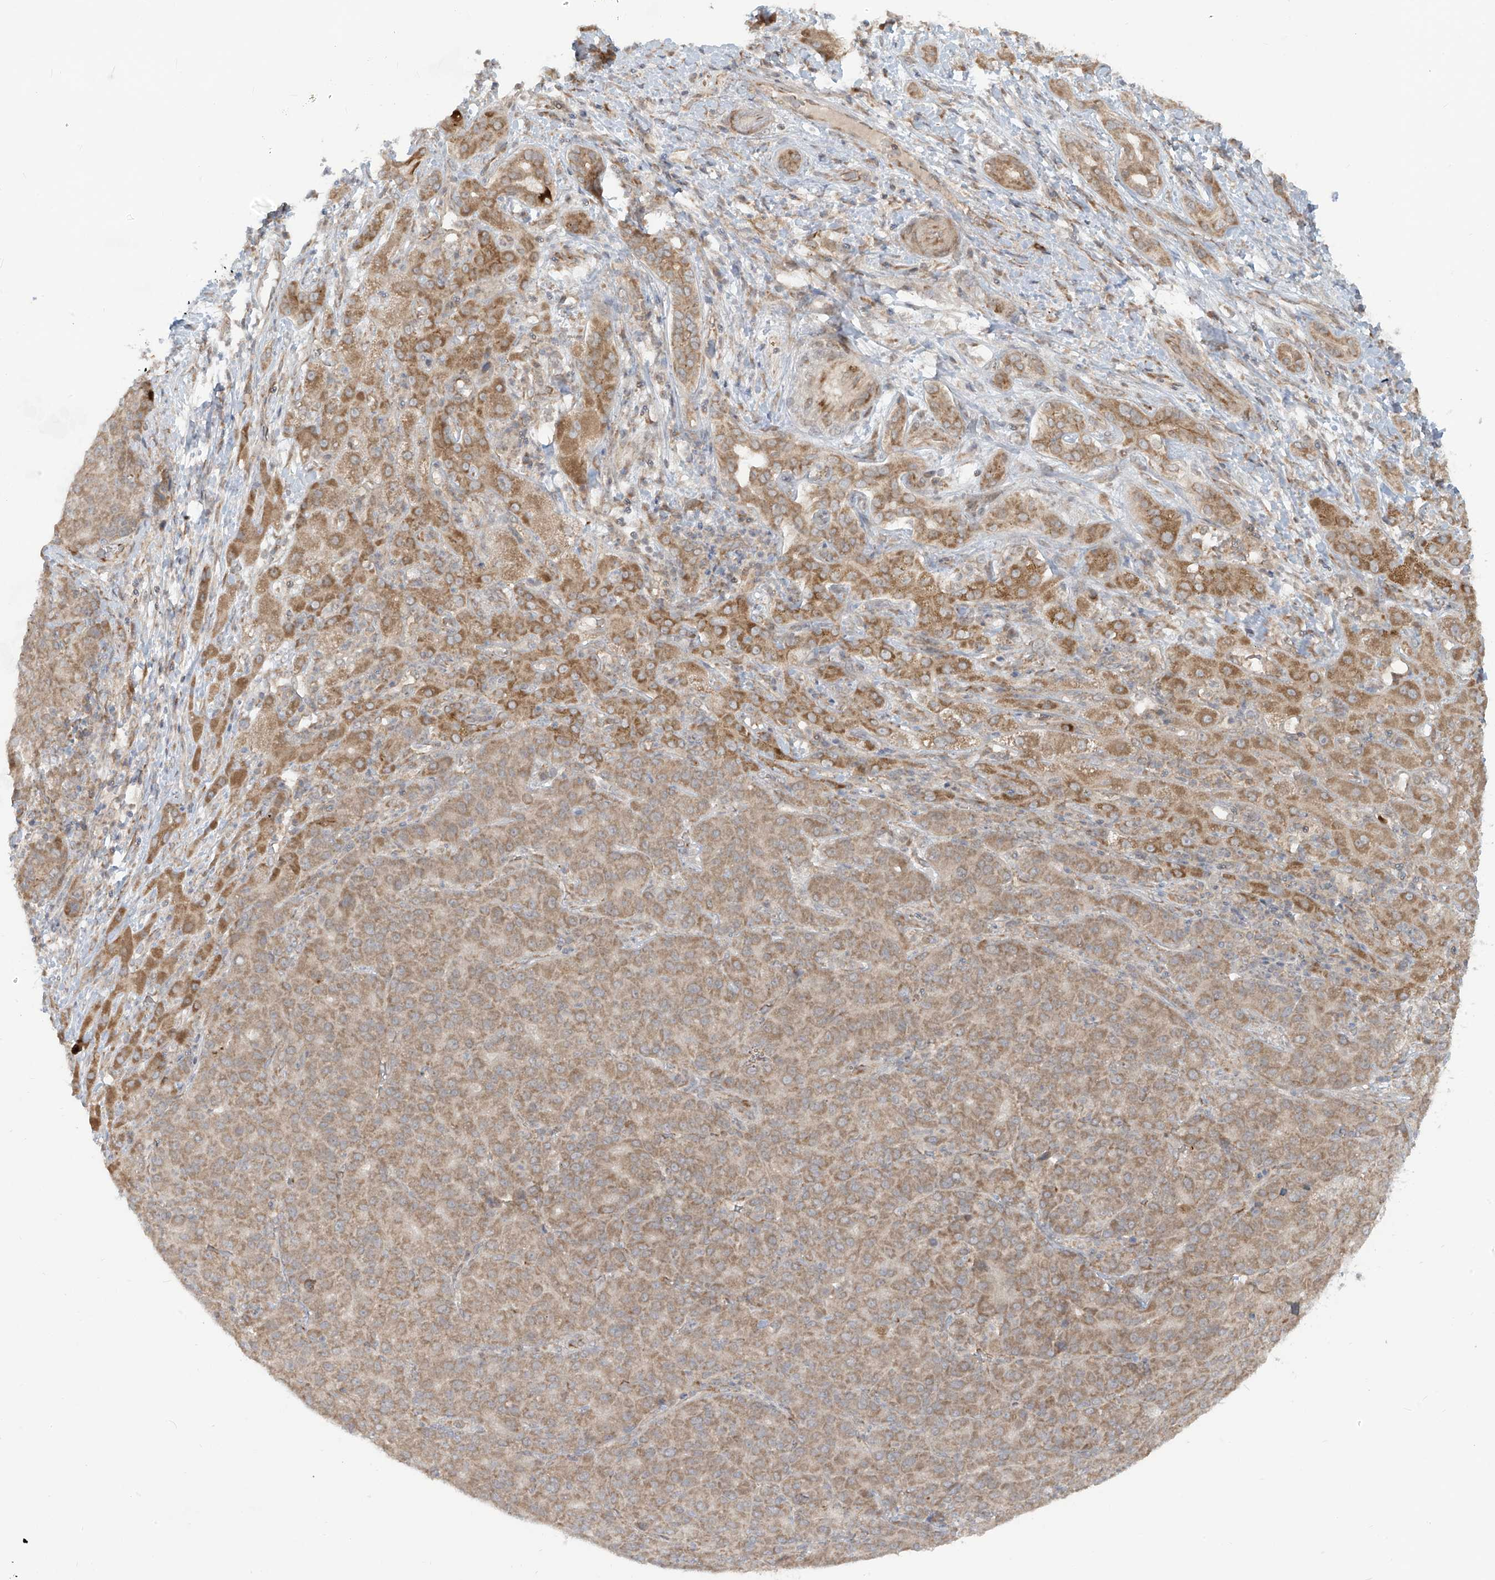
{"staining": {"intensity": "weak", "quantity": ">75%", "location": "cytoplasmic/membranous"}, "tissue": "liver cancer", "cell_type": "Tumor cells", "image_type": "cancer", "snomed": [{"axis": "morphology", "description": "Carcinoma, Hepatocellular, NOS"}, {"axis": "topography", "description": "Liver"}], "caption": "A micrograph of liver hepatocellular carcinoma stained for a protein shows weak cytoplasmic/membranous brown staining in tumor cells.", "gene": "TRIM67", "patient": {"sex": "male", "age": 65}}